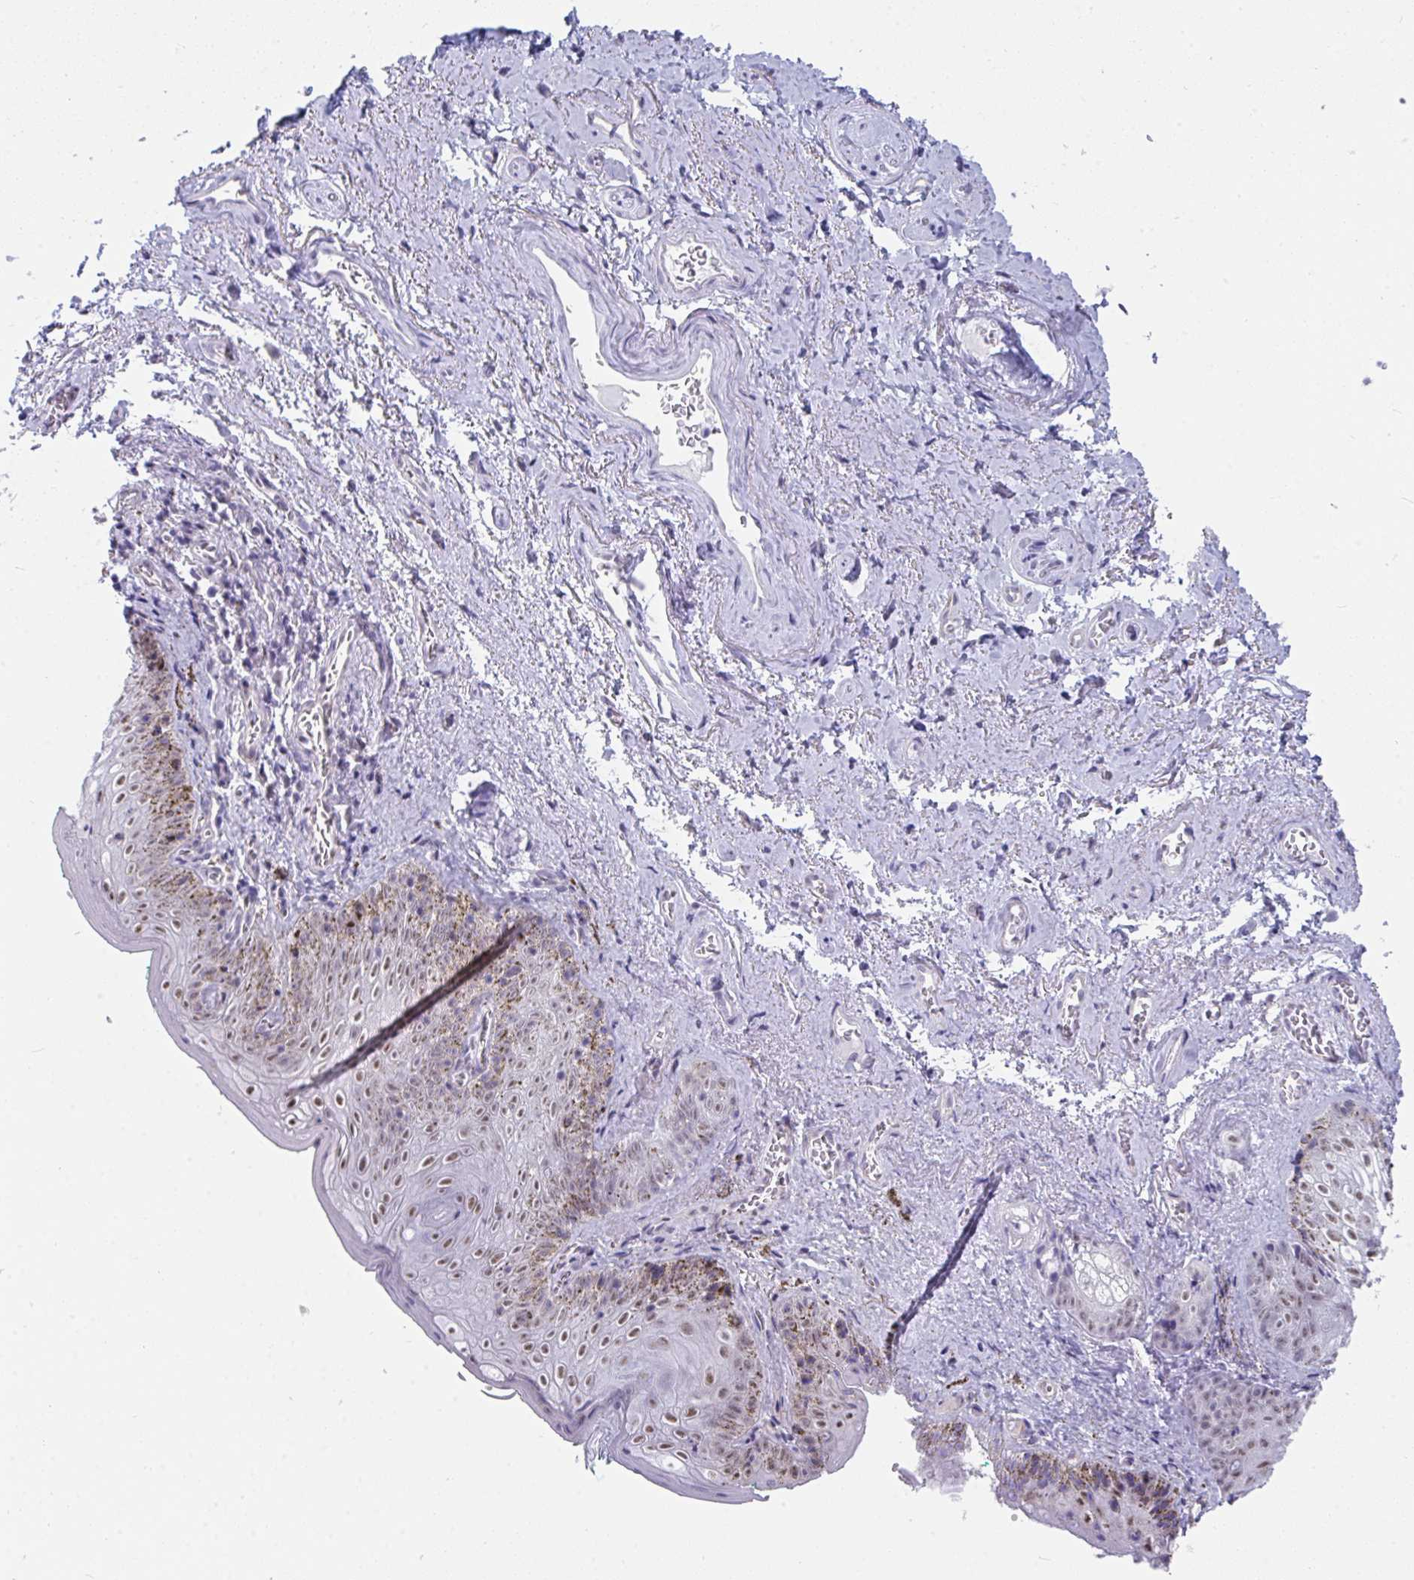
{"staining": {"intensity": "moderate", "quantity": ">75%", "location": "cytoplasmic/membranous,nuclear"}, "tissue": "vagina", "cell_type": "Squamous epithelial cells", "image_type": "normal", "snomed": [{"axis": "morphology", "description": "Normal tissue, NOS"}, {"axis": "topography", "description": "Vulva"}, {"axis": "topography", "description": "Vagina"}, {"axis": "topography", "description": "Peripheral nerve tissue"}], "caption": "Immunohistochemical staining of normal vagina shows >75% levels of moderate cytoplasmic/membranous,nuclear protein staining in about >75% of squamous epithelial cells.", "gene": "CDK13", "patient": {"sex": "female", "age": 66}}